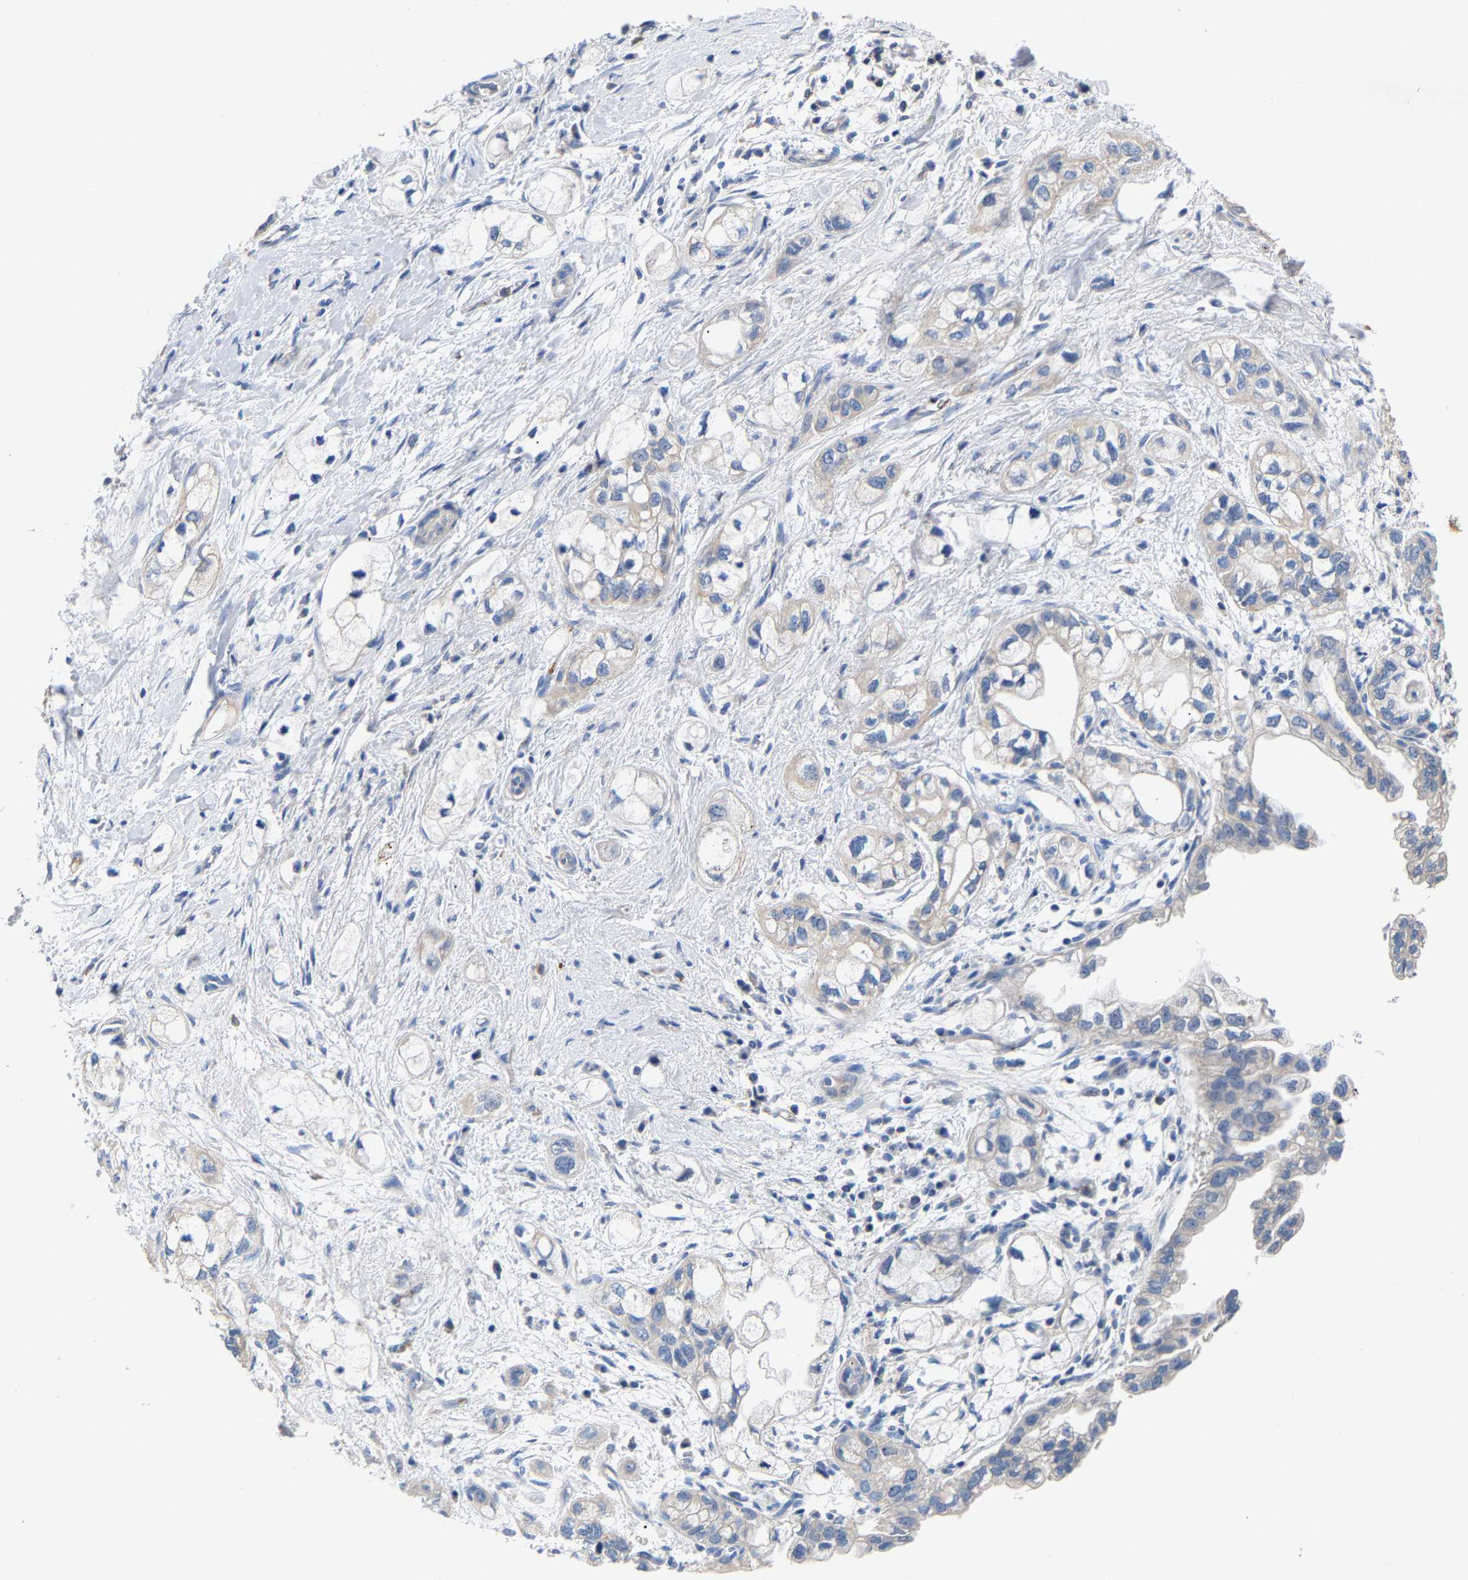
{"staining": {"intensity": "weak", "quantity": "<25%", "location": "cytoplasmic/membranous"}, "tissue": "pancreatic cancer", "cell_type": "Tumor cells", "image_type": "cancer", "snomed": [{"axis": "morphology", "description": "Adenocarcinoma, NOS"}, {"axis": "topography", "description": "Pancreas"}], "caption": "Immunohistochemical staining of adenocarcinoma (pancreatic) demonstrates no significant staining in tumor cells.", "gene": "CCDC171", "patient": {"sex": "male", "age": 74}}